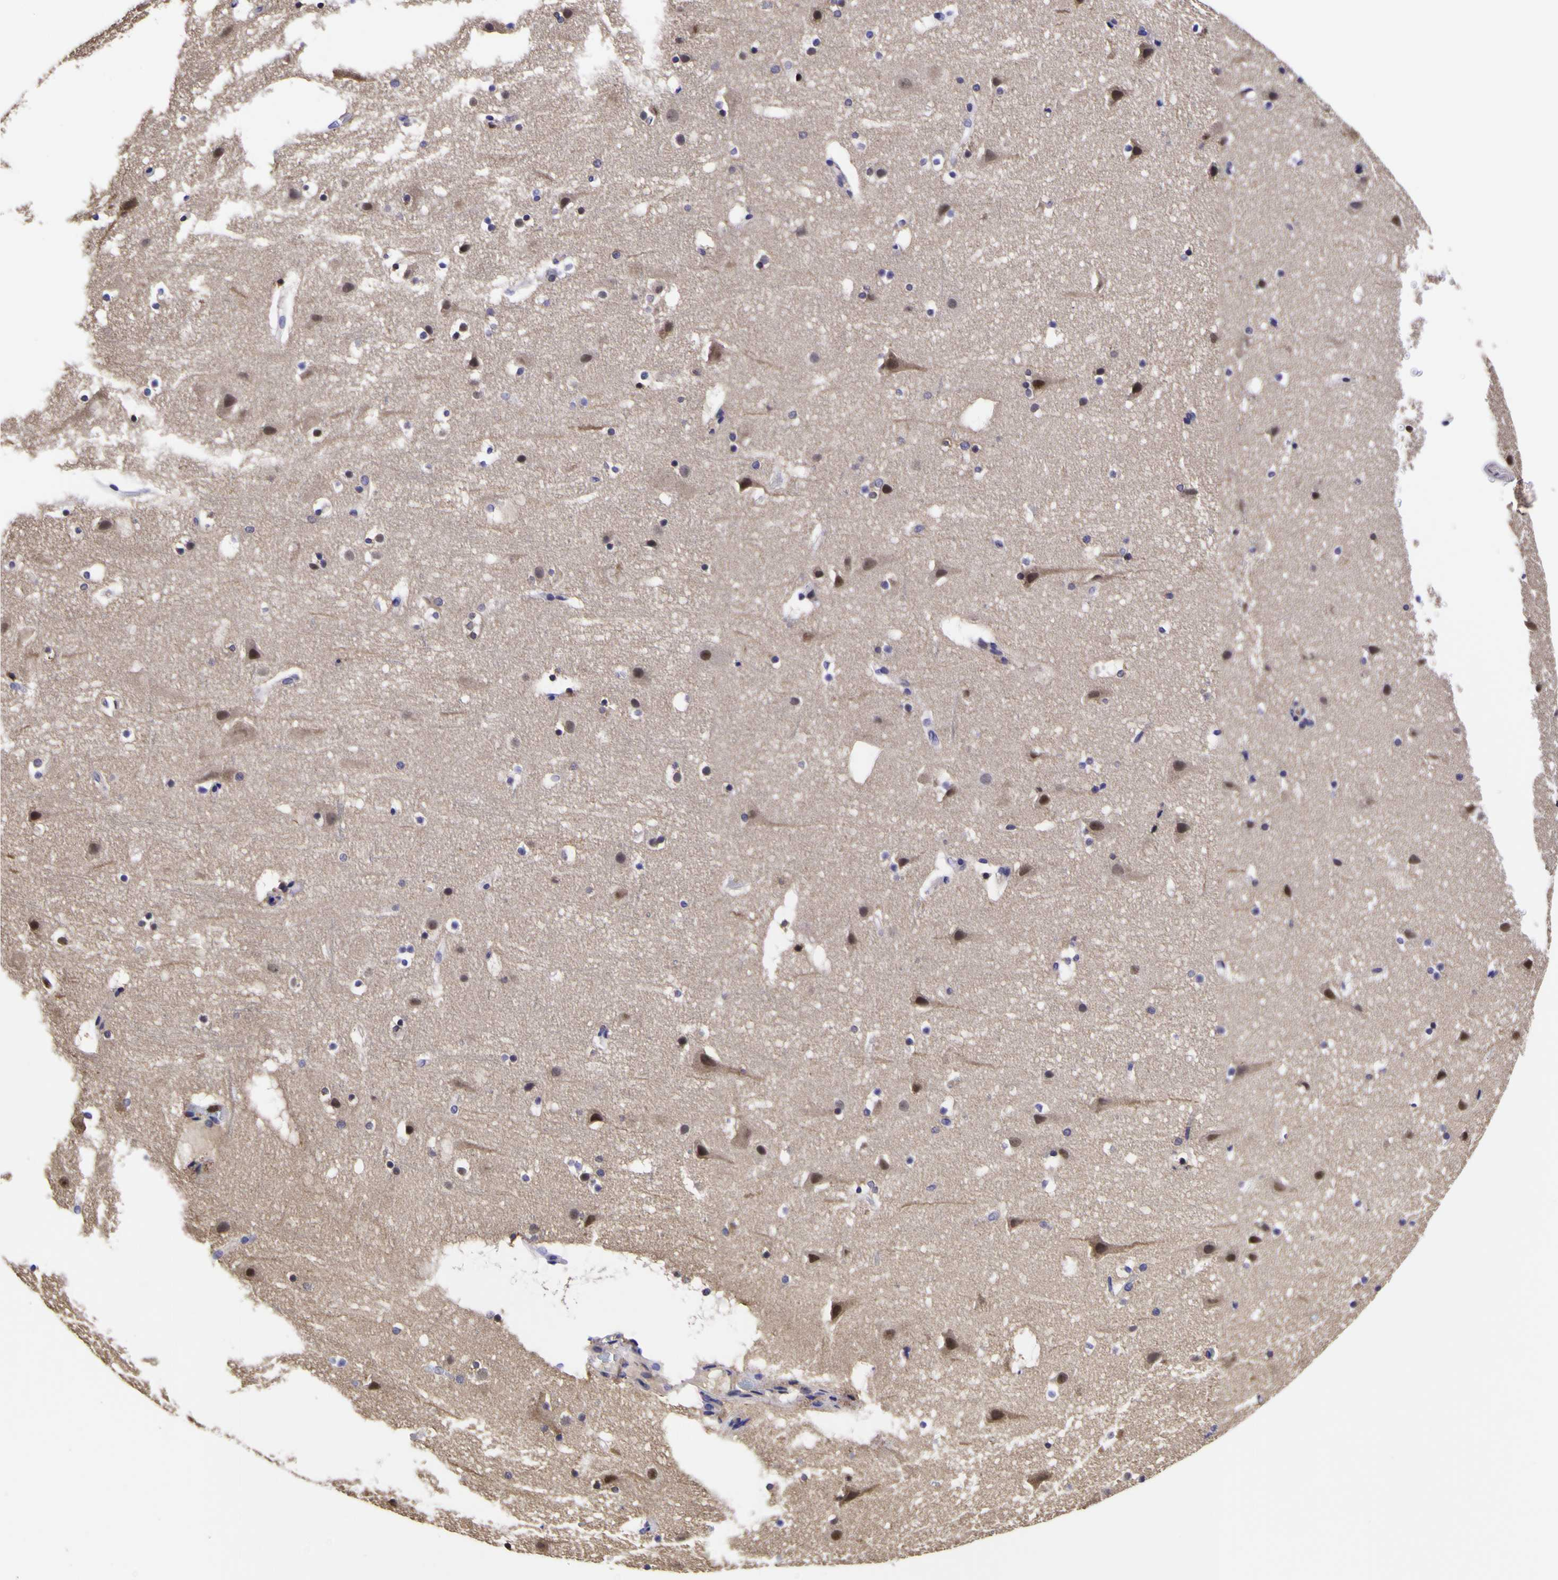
{"staining": {"intensity": "negative", "quantity": "none", "location": "none"}, "tissue": "cerebral cortex", "cell_type": "Endothelial cells", "image_type": "normal", "snomed": [{"axis": "morphology", "description": "Normal tissue, NOS"}, {"axis": "topography", "description": "Cerebral cortex"}], "caption": "IHC image of benign human cerebral cortex stained for a protein (brown), which displays no expression in endothelial cells. (DAB immunohistochemistry (IHC) visualized using brightfield microscopy, high magnification).", "gene": "MAPK14", "patient": {"sex": "male", "age": 45}}